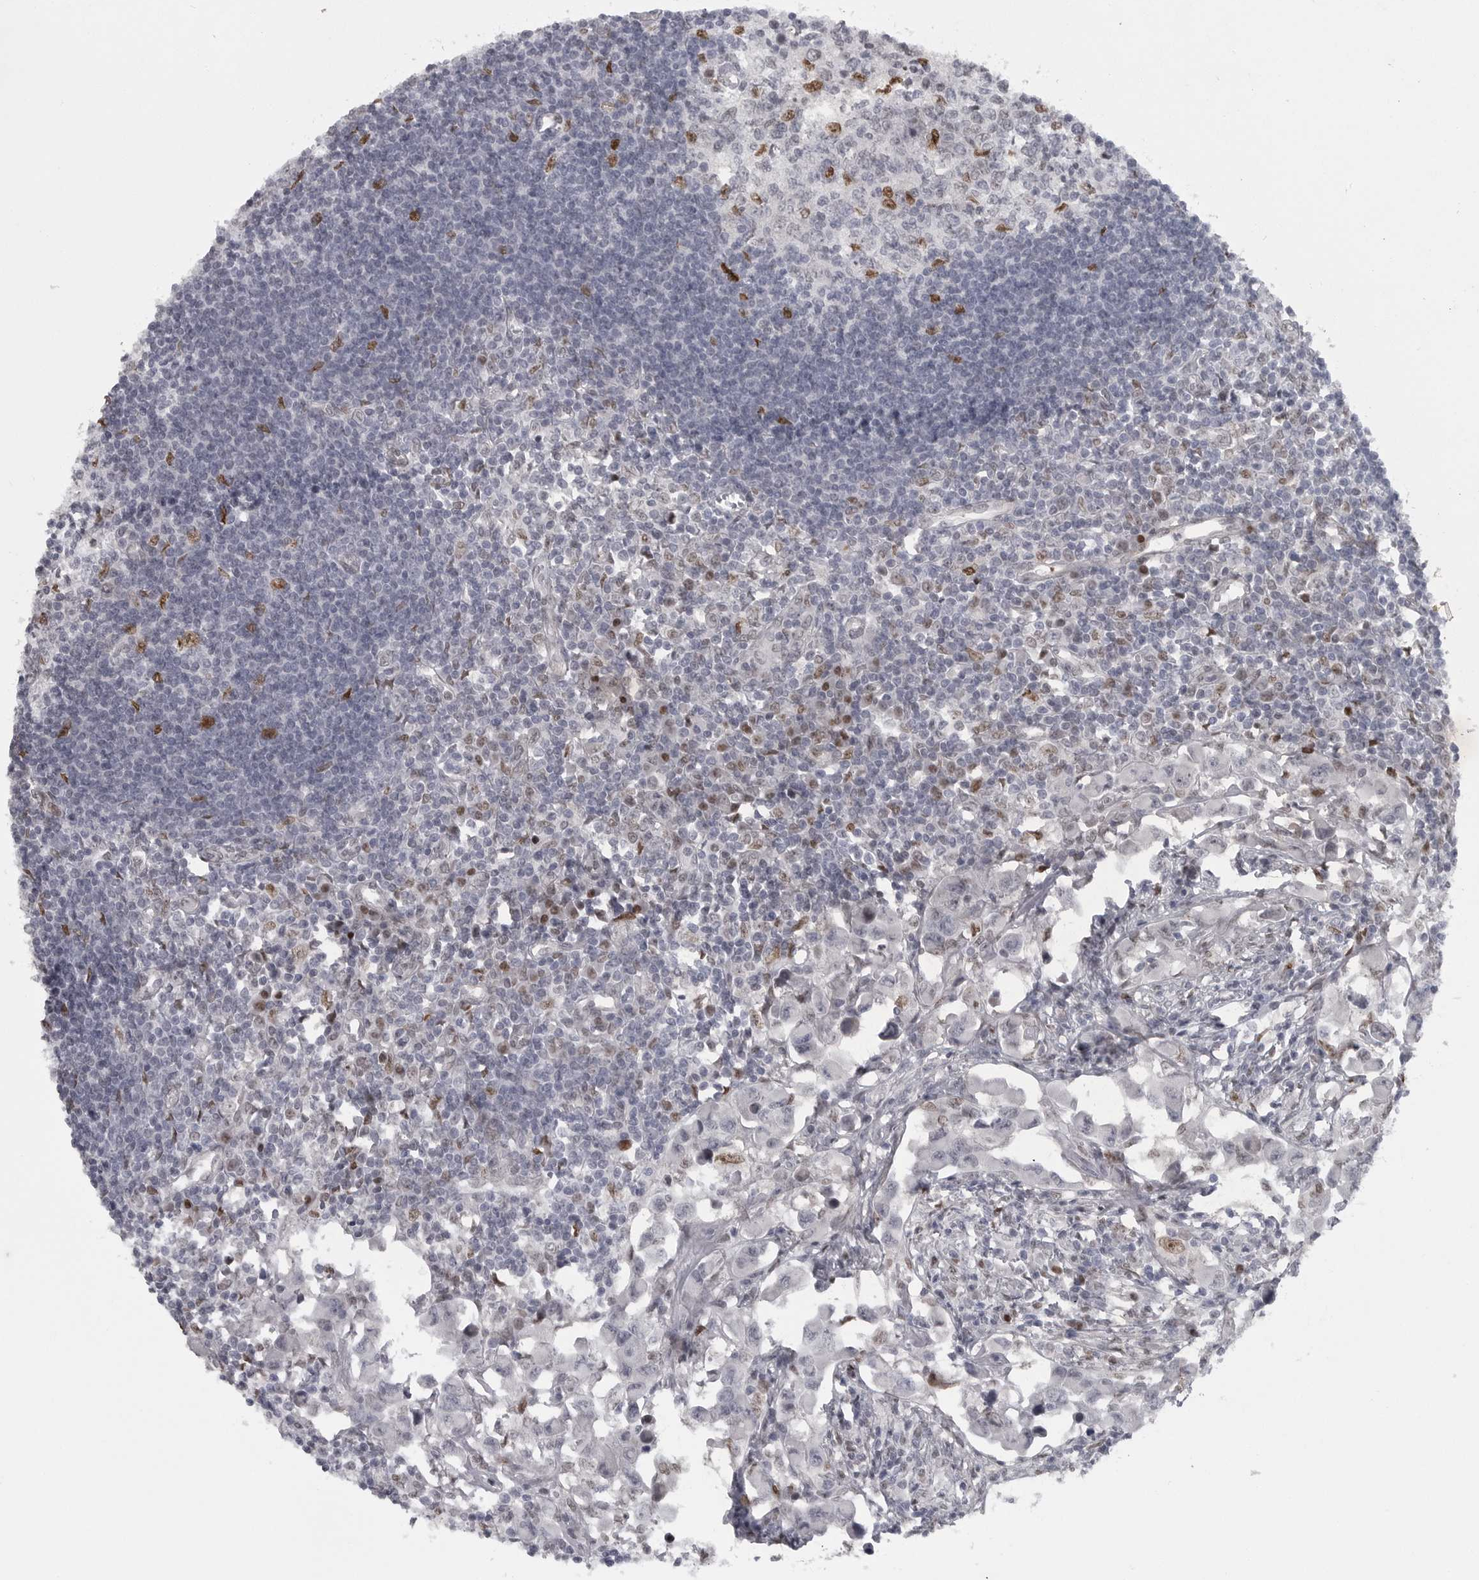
{"staining": {"intensity": "moderate", "quantity": "<25%", "location": "nuclear"}, "tissue": "lymph node", "cell_type": "Germinal center cells", "image_type": "normal", "snomed": [{"axis": "morphology", "description": "Normal tissue, NOS"}, {"axis": "morphology", "description": "Malignant melanoma, Metastatic site"}, {"axis": "topography", "description": "Lymph node"}], "caption": "Moderate nuclear protein positivity is present in about <25% of germinal center cells in lymph node. (DAB IHC, brown staining for protein, blue staining for nuclei).", "gene": "HMGN3", "patient": {"sex": "male", "age": 41}}